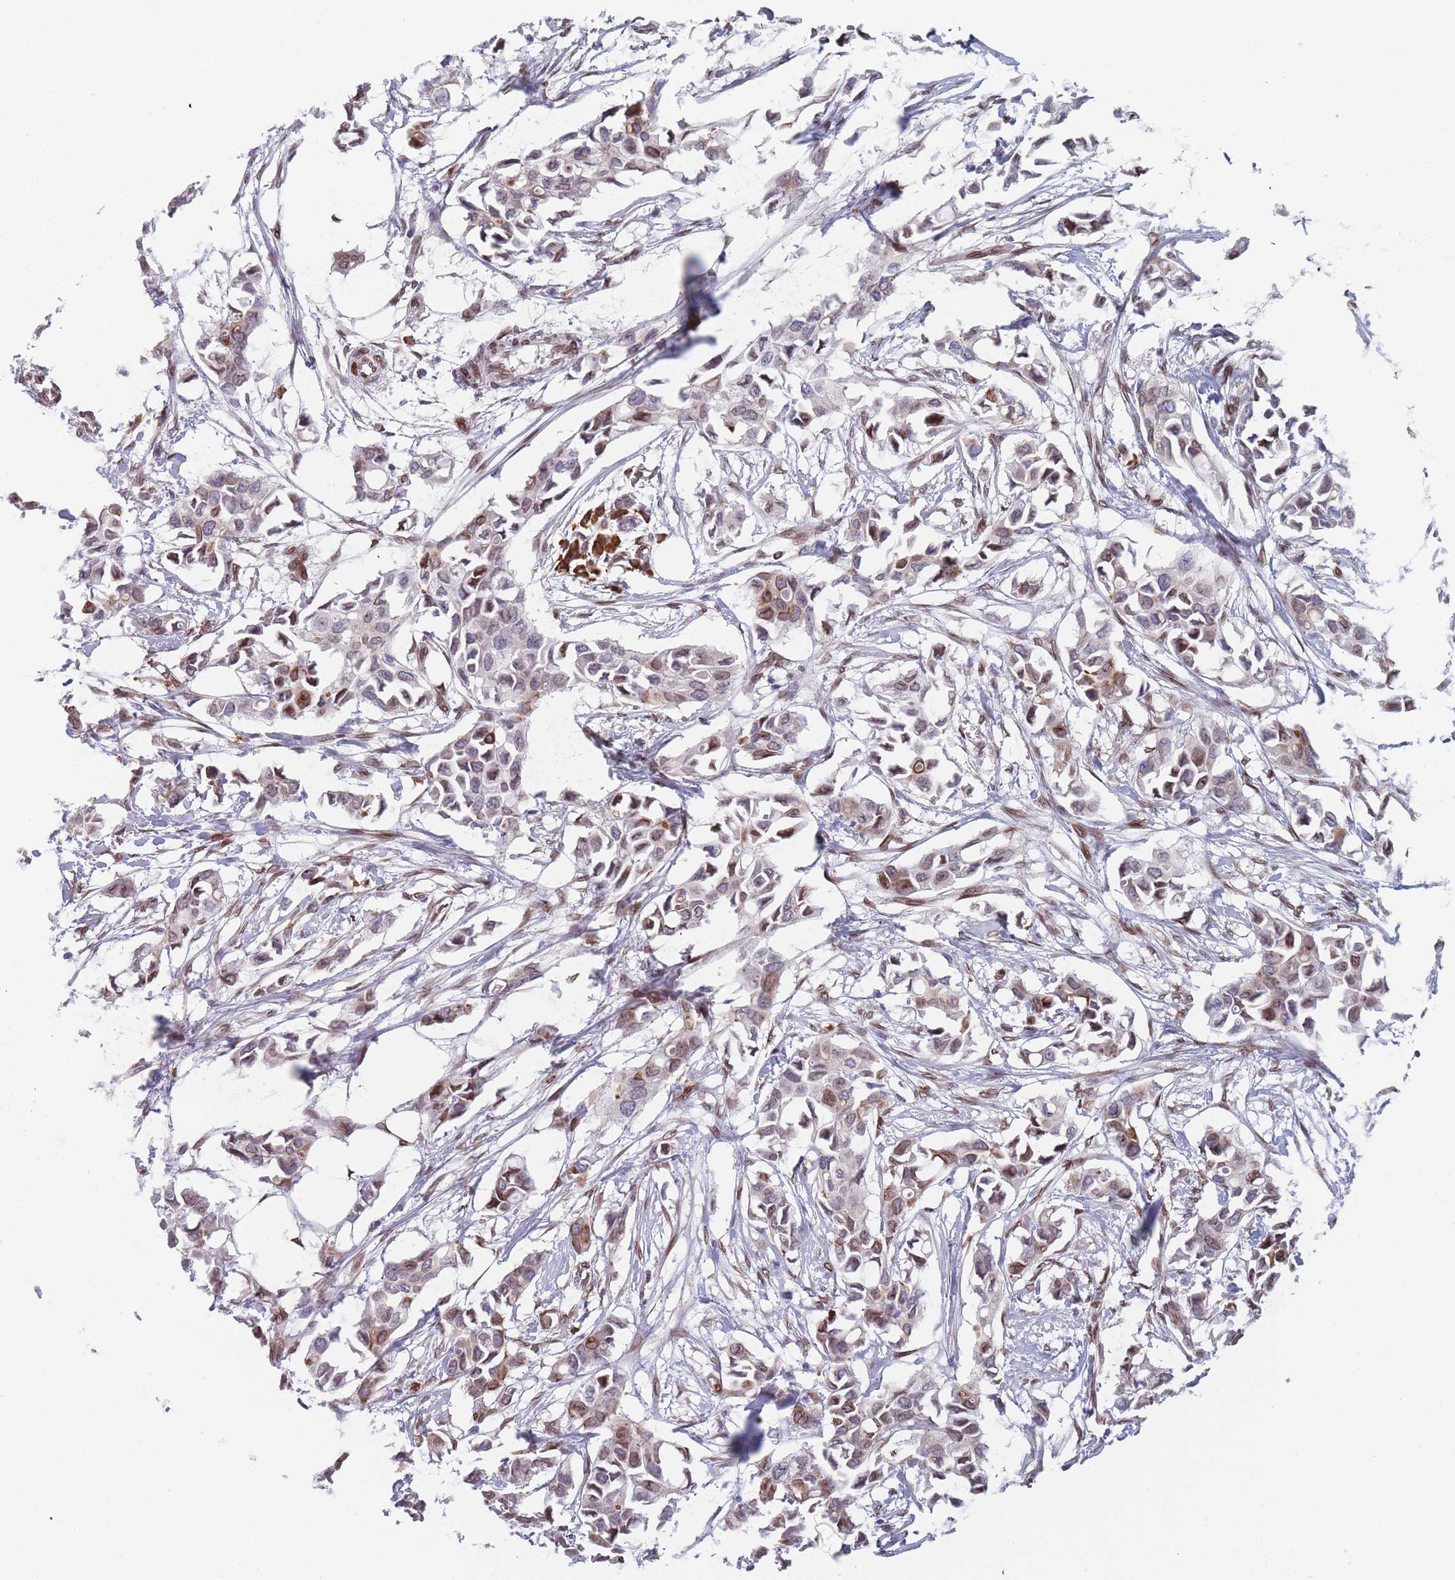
{"staining": {"intensity": "strong", "quantity": "25%-75%", "location": "cytoplasmic/membranous,nuclear"}, "tissue": "breast cancer", "cell_type": "Tumor cells", "image_type": "cancer", "snomed": [{"axis": "morphology", "description": "Duct carcinoma"}, {"axis": "topography", "description": "Breast"}], "caption": "High-power microscopy captured an immunohistochemistry (IHC) photomicrograph of breast cancer, revealing strong cytoplasmic/membranous and nuclear positivity in approximately 25%-75% of tumor cells.", "gene": "ZBTB1", "patient": {"sex": "female", "age": 41}}